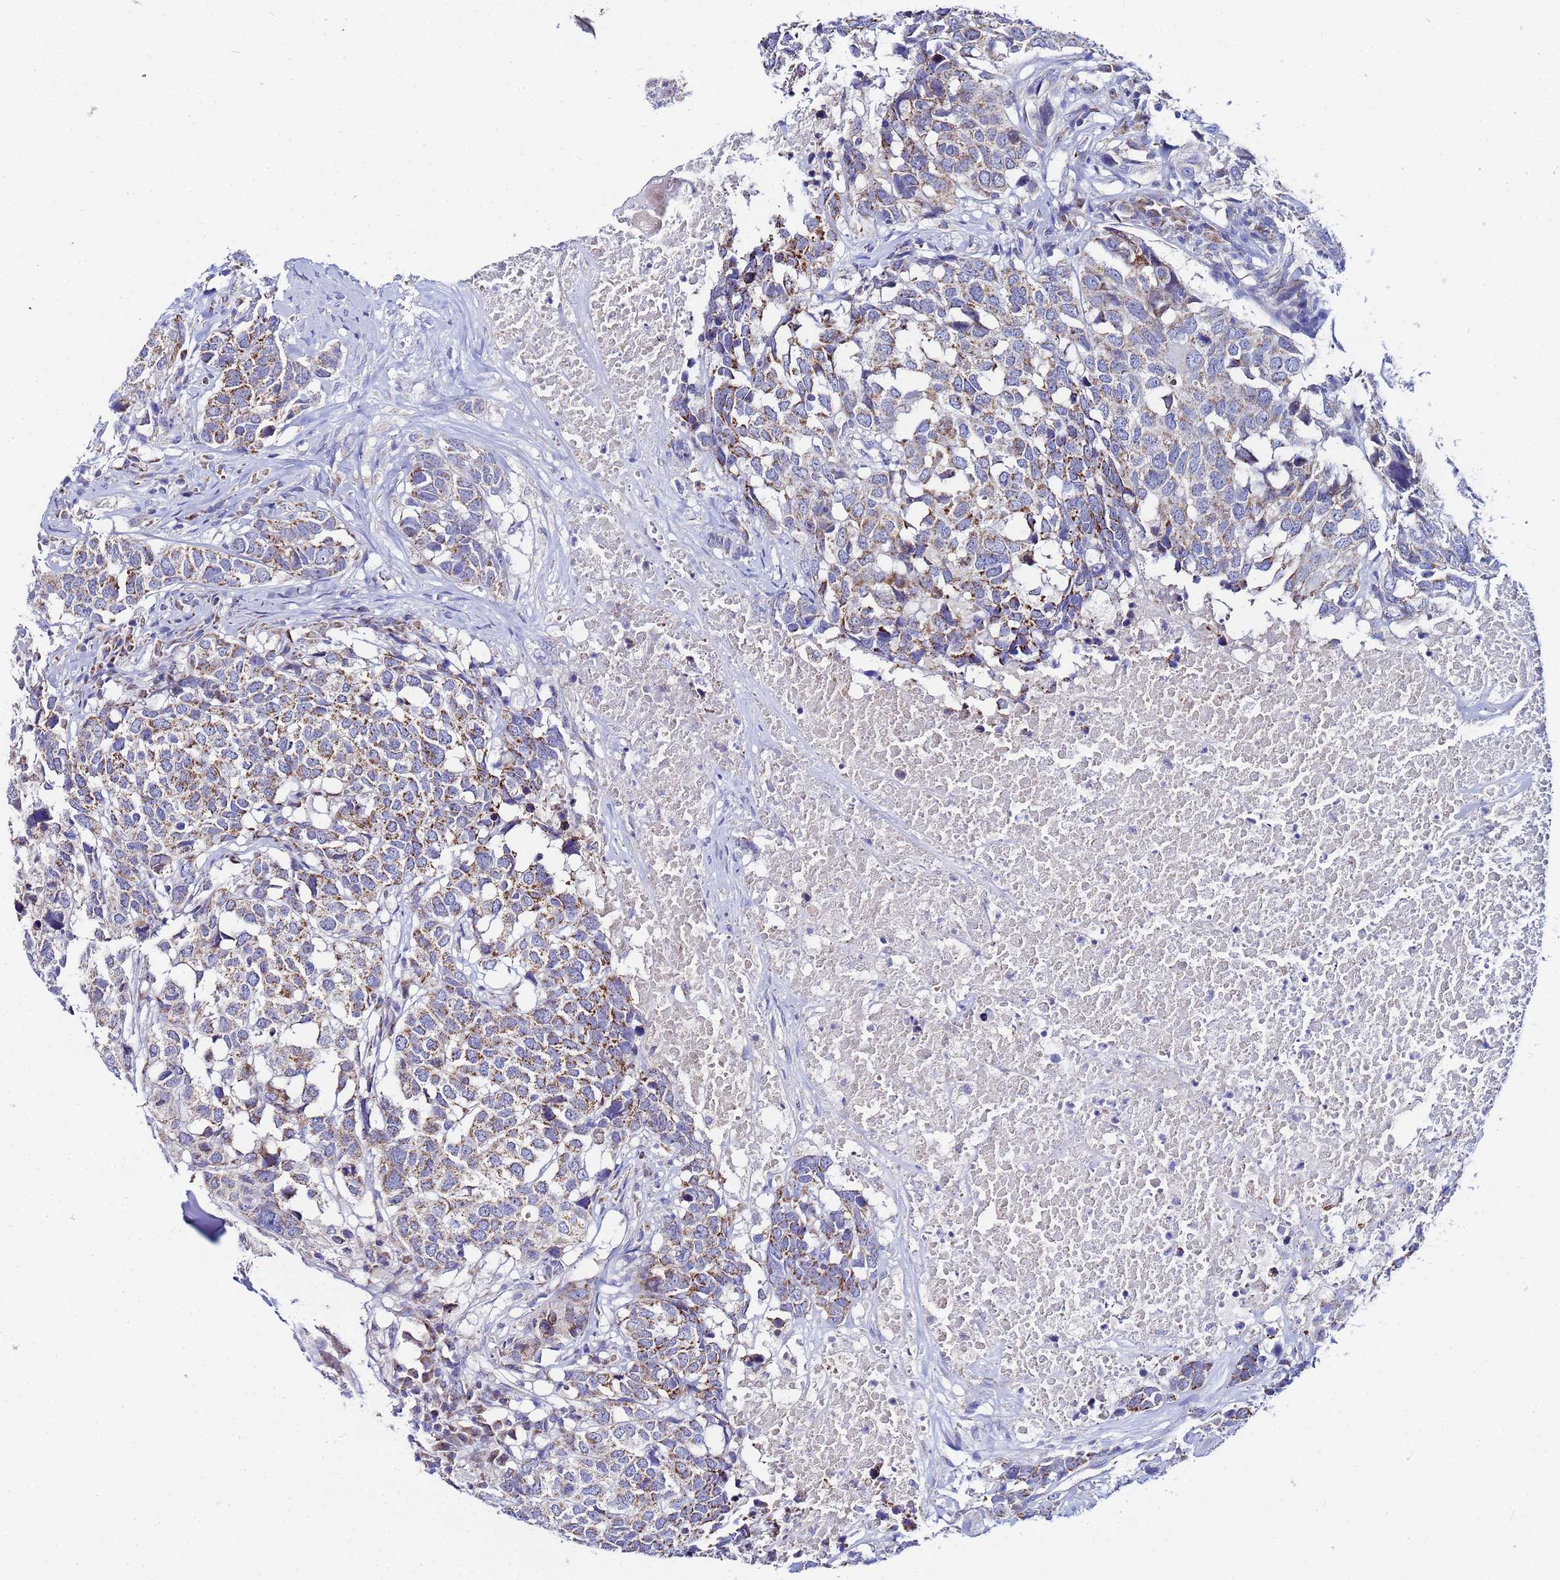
{"staining": {"intensity": "moderate", "quantity": "25%-75%", "location": "cytoplasmic/membranous"}, "tissue": "head and neck cancer", "cell_type": "Tumor cells", "image_type": "cancer", "snomed": [{"axis": "morphology", "description": "Squamous cell carcinoma, NOS"}, {"axis": "topography", "description": "Head-Neck"}], "caption": "Immunohistochemistry histopathology image of human head and neck cancer (squamous cell carcinoma) stained for a protein (brown), which shows medium levels of moderate cytoplasmic/membranous staining in approximately 25%-75% of tumor cells.", "gene": "FAHD2A", "patient": {"sex": "male", "age": 66}}